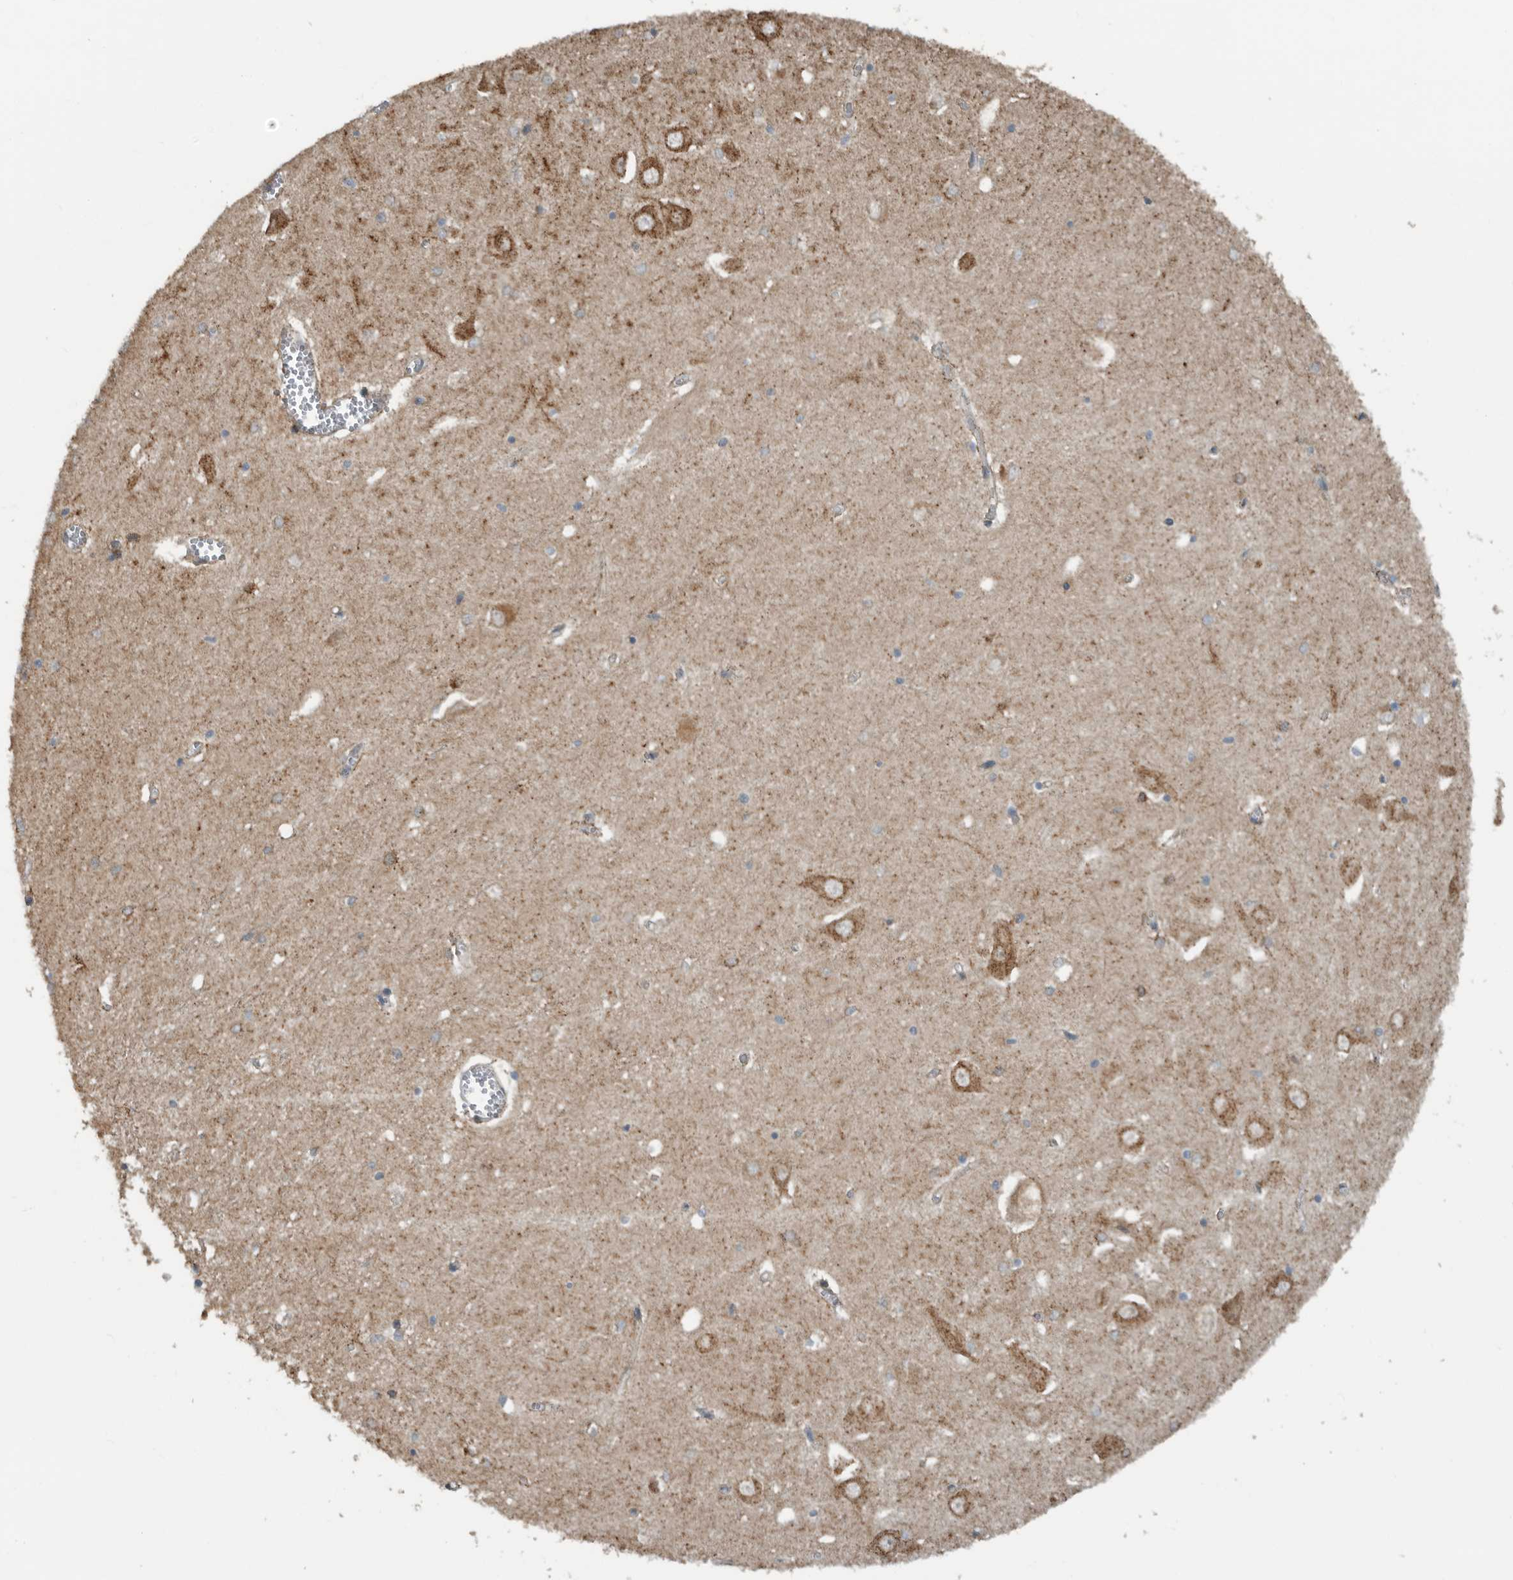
{"staining": {"intensity": "weak", "quantity": "<25%", "location": "cytoplasmic/membranous"}, "tissue": "hippocampus", "cell_type": "Glial cells", "image_type": "normal", "snomed": [{"axis": "morphology", "description": "Normal tissue, NOS"}, {"axis": "topography", "description": "Hippocampus"}], "caption": "Immunohistochemistry (IHC) of benign human hippocampus reveals no staining in glial cells. The staining was performed using DAB (3,3'-diaminobenzidine) to visualize the protein expression in brown, while the nuclei were stained in blue with hematoxylin (Magnification: 20x).", "gene": "AMFR", "patient": {"sex": "male", "age": 70}}